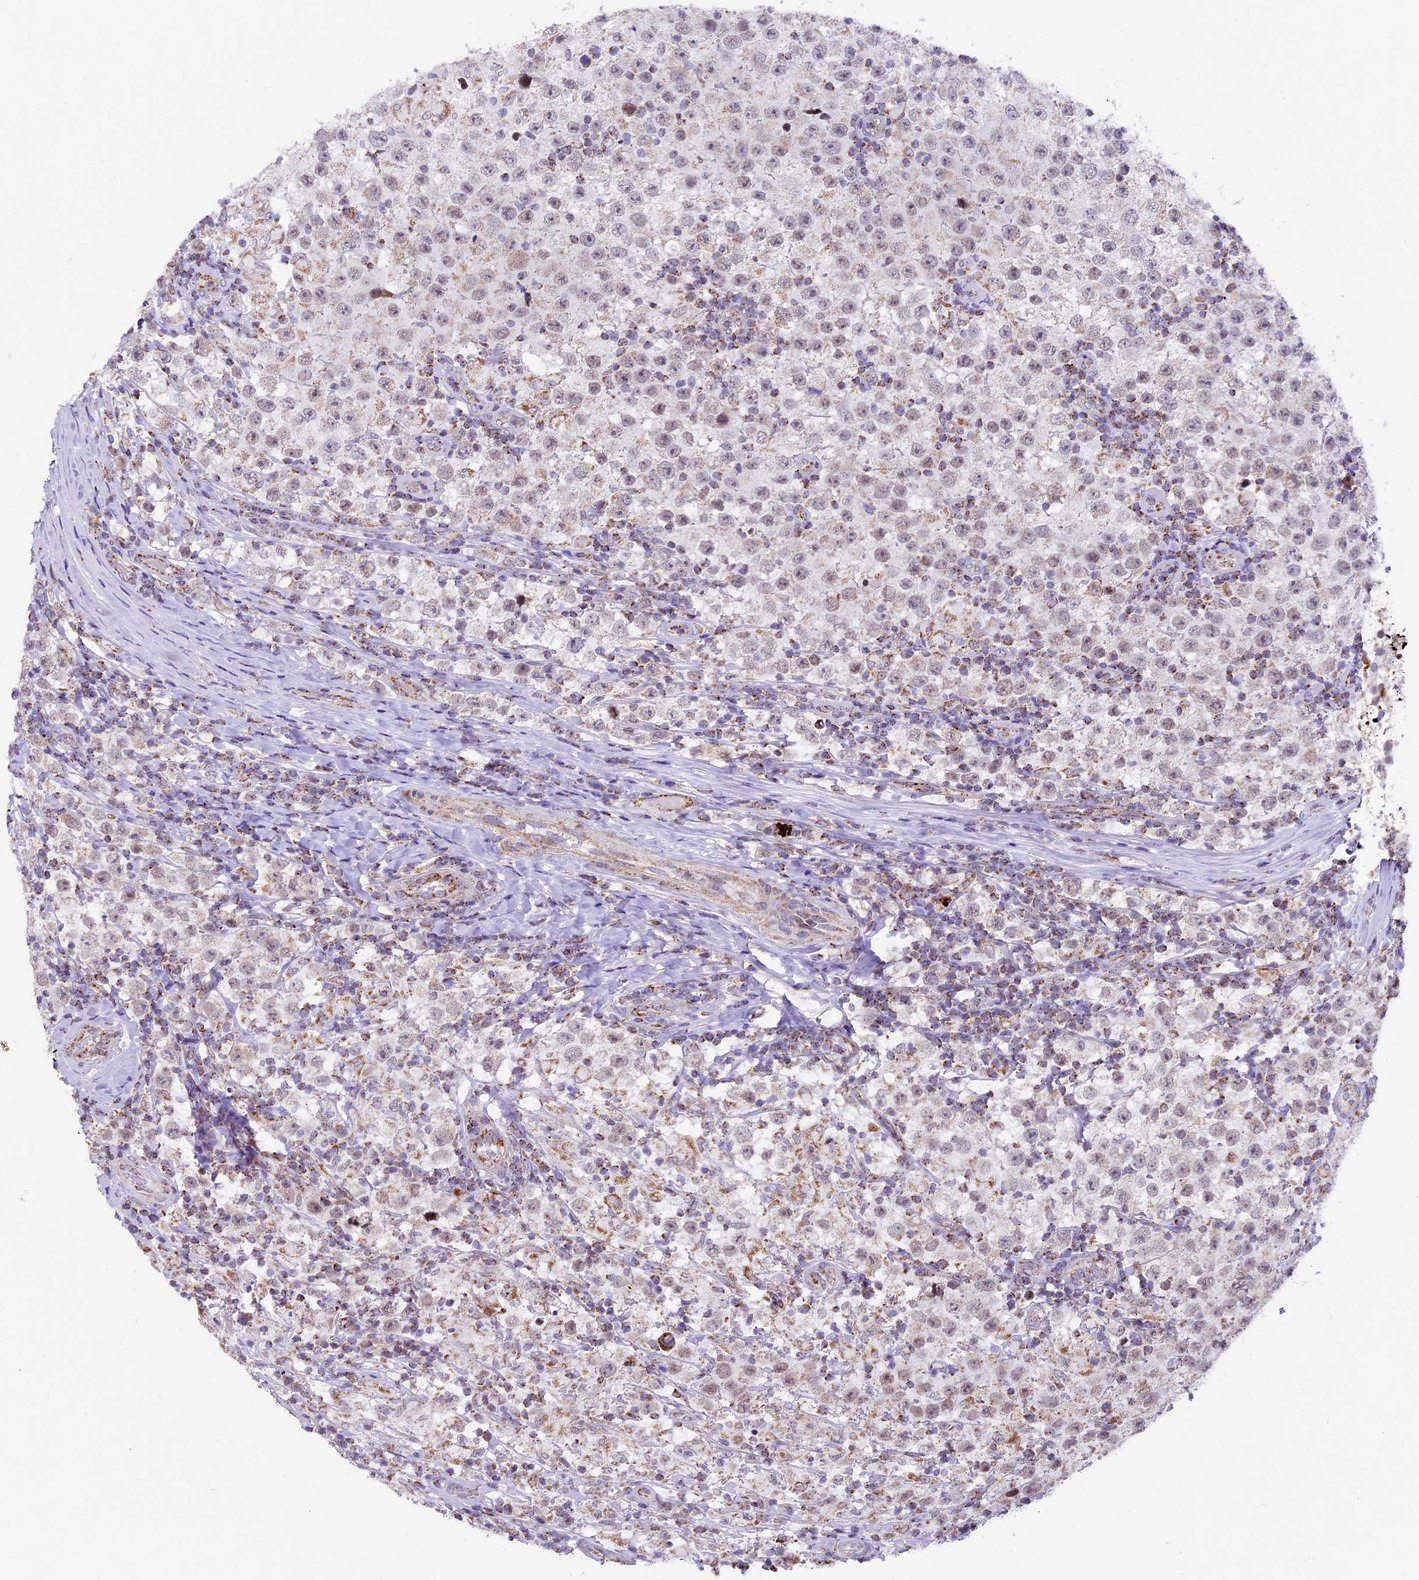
{"staining": {"intensity": "weak", "quantity": "25%-75%", "location": "cytoplasmic/membranous"}, "tissue": "testis cancer", "cell_type": "Tumor cells", "image_type": "cancer", "snomed": [{"axis": "morphology", "description": "Normal tissue, NOS"}, {"axis": "morphology", "description": "Urothelial carcinoma, High grade"}, {"axis": "morphology", "description": "Seminoma, NOS"}, {"axis": "morphology", "description": "Carcinoma, Embryonal, NOS"}, {"axis": "topography", "description": "Urinary bladder"}, {"axis": "topography", "description": "Testis"}], "caption": "Immunohistochemical staining of human testis seminoma shows low levels of weak cytoplasmic/membranous staining in about 25%-75% of tumor cells.", "gene": "TFAM", "patient": {"sex": "male", "age": 41}}